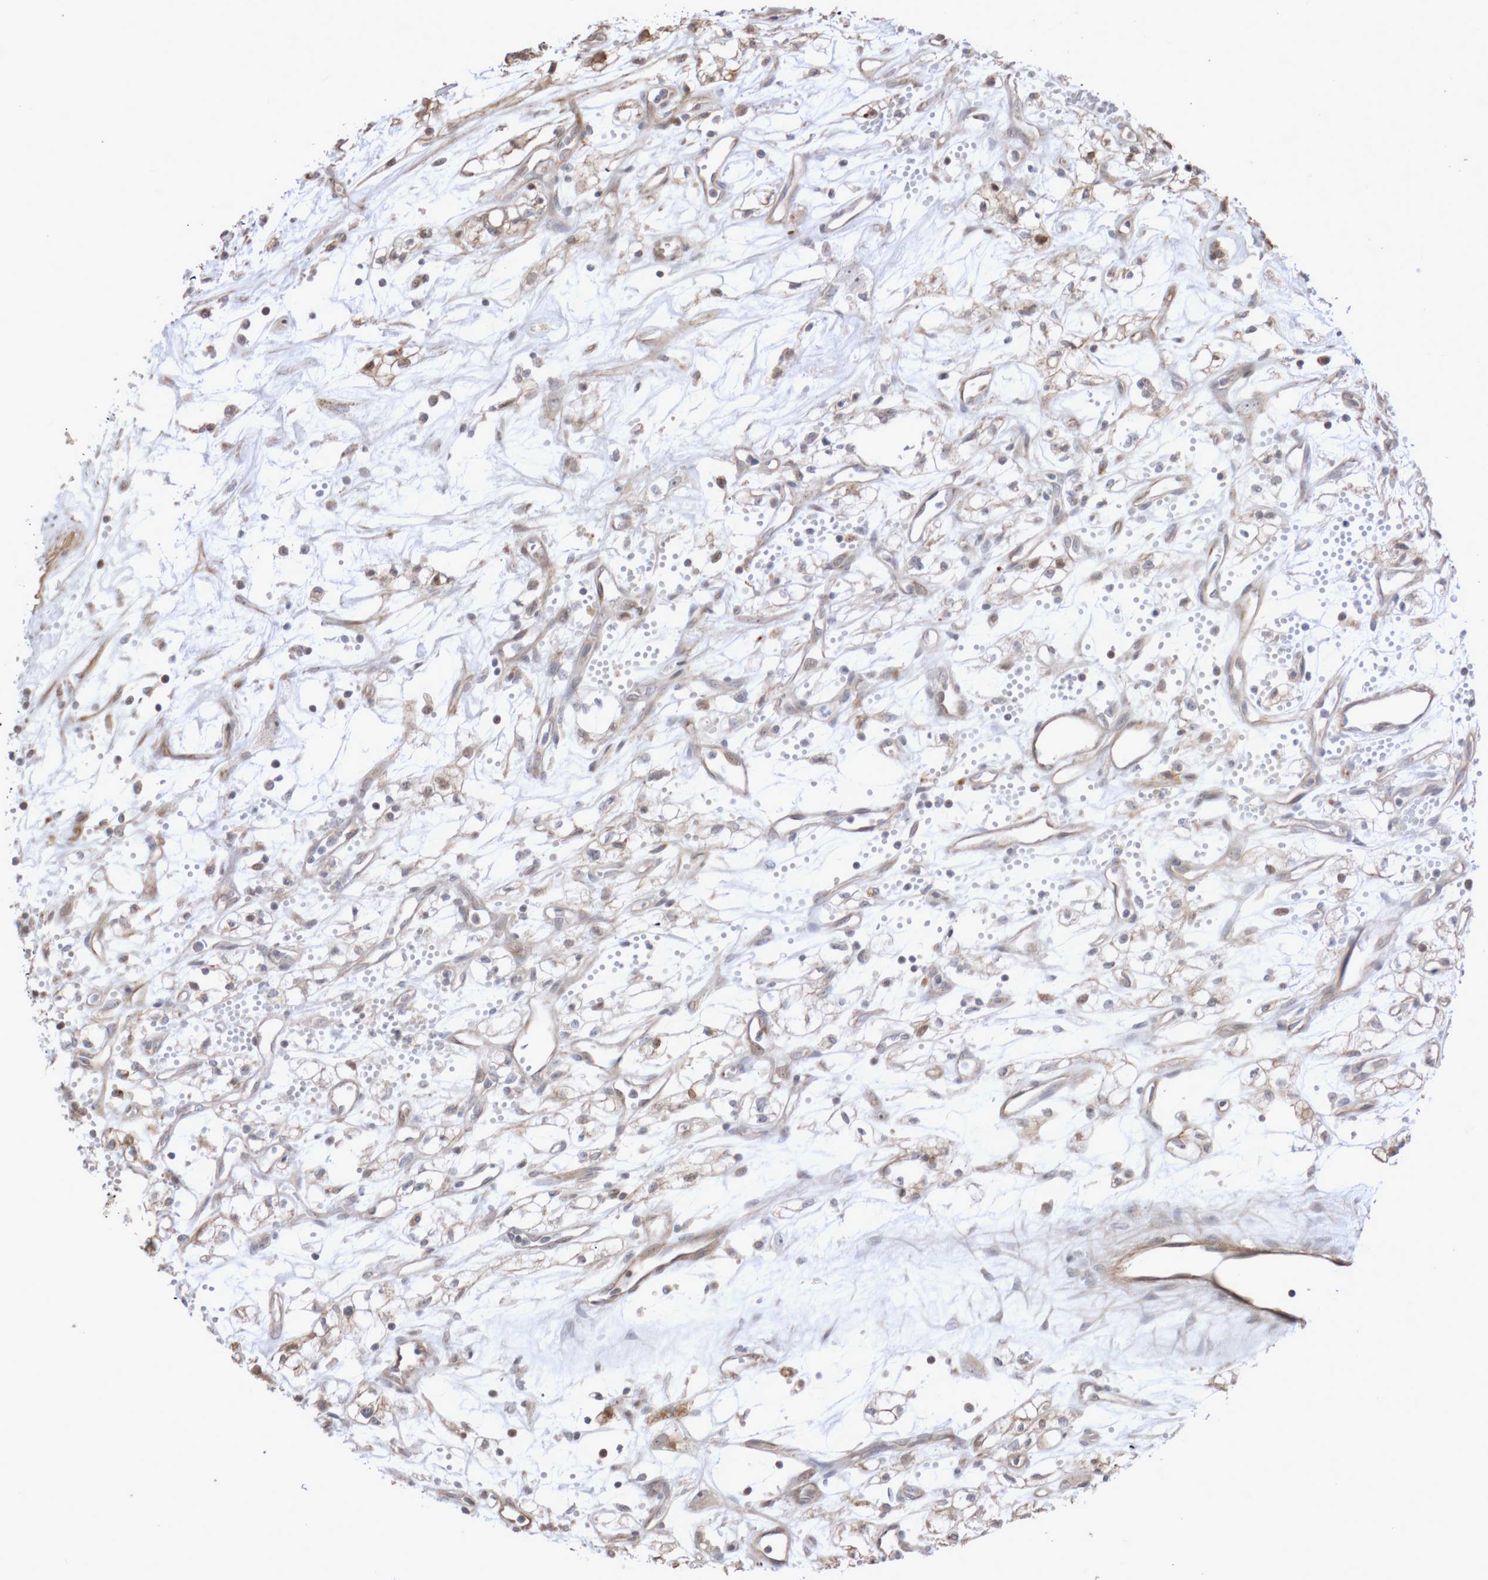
{"staining": {"intensity": "negative", "quantity": "none", "location": "none"}, "tissue": "renal cancer", "cell_type": "Tumor cells", "image_type": "cancer", "snomed": [{"axis": "morphology", "description": "Adenocarcinoma, NOS"}, {"axis": "topography", "description": "Kidney"}], "caption": "There is no significant staining in tumor cells of renal adenocarcinoma. (Brightfield microscopy of DAB (3,3'-diaminobenzidine) immunohistochemistry at high magnification).", "gene": "DPH7", "patient": {"sex": "male", "age": 59}}